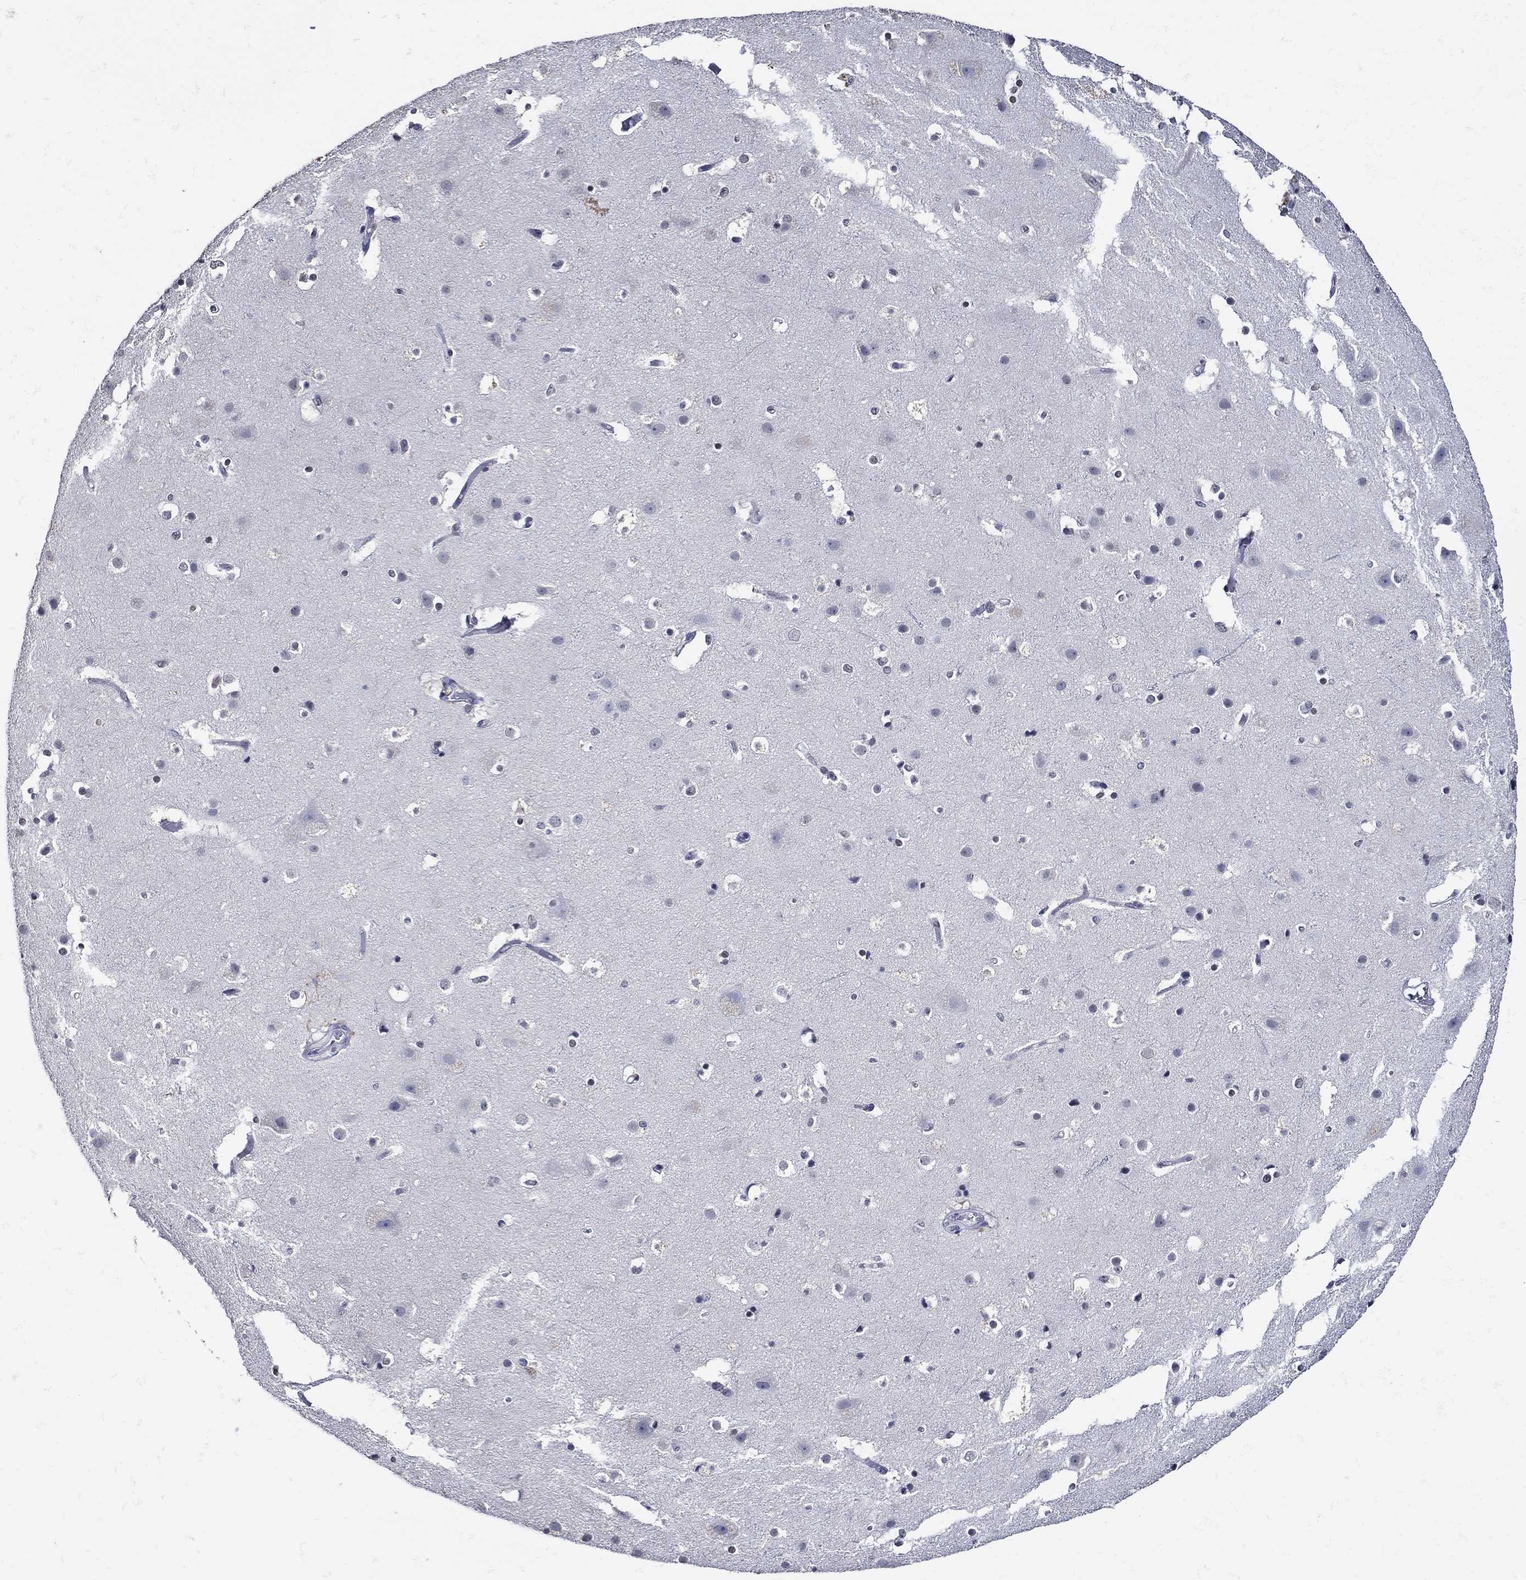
{"staining": {"intensity": "negative", "quantity": "none", "location": "none"}, "tissue": "cerebral cortex", "cell_type": "Endothelial cells", "image_type": "normal", "snomed": [{"axis": "morphology", "description": "Normal tissue, NOS"}, {"axis": "topography", "description": "Cerebral cortex"}], "caption": "Immunohistochemistry image of normal cerebral cortex: human cerebral cortex stained with DAB shows no significant protein staining in endothelial cells. (DAB (3,3'-diaminobenzidine) immunohistochemistry (IHC) with hematoxylin counter stain).", "gene": "KCNN3", "patient": {"sex": "female", "age": 52}}